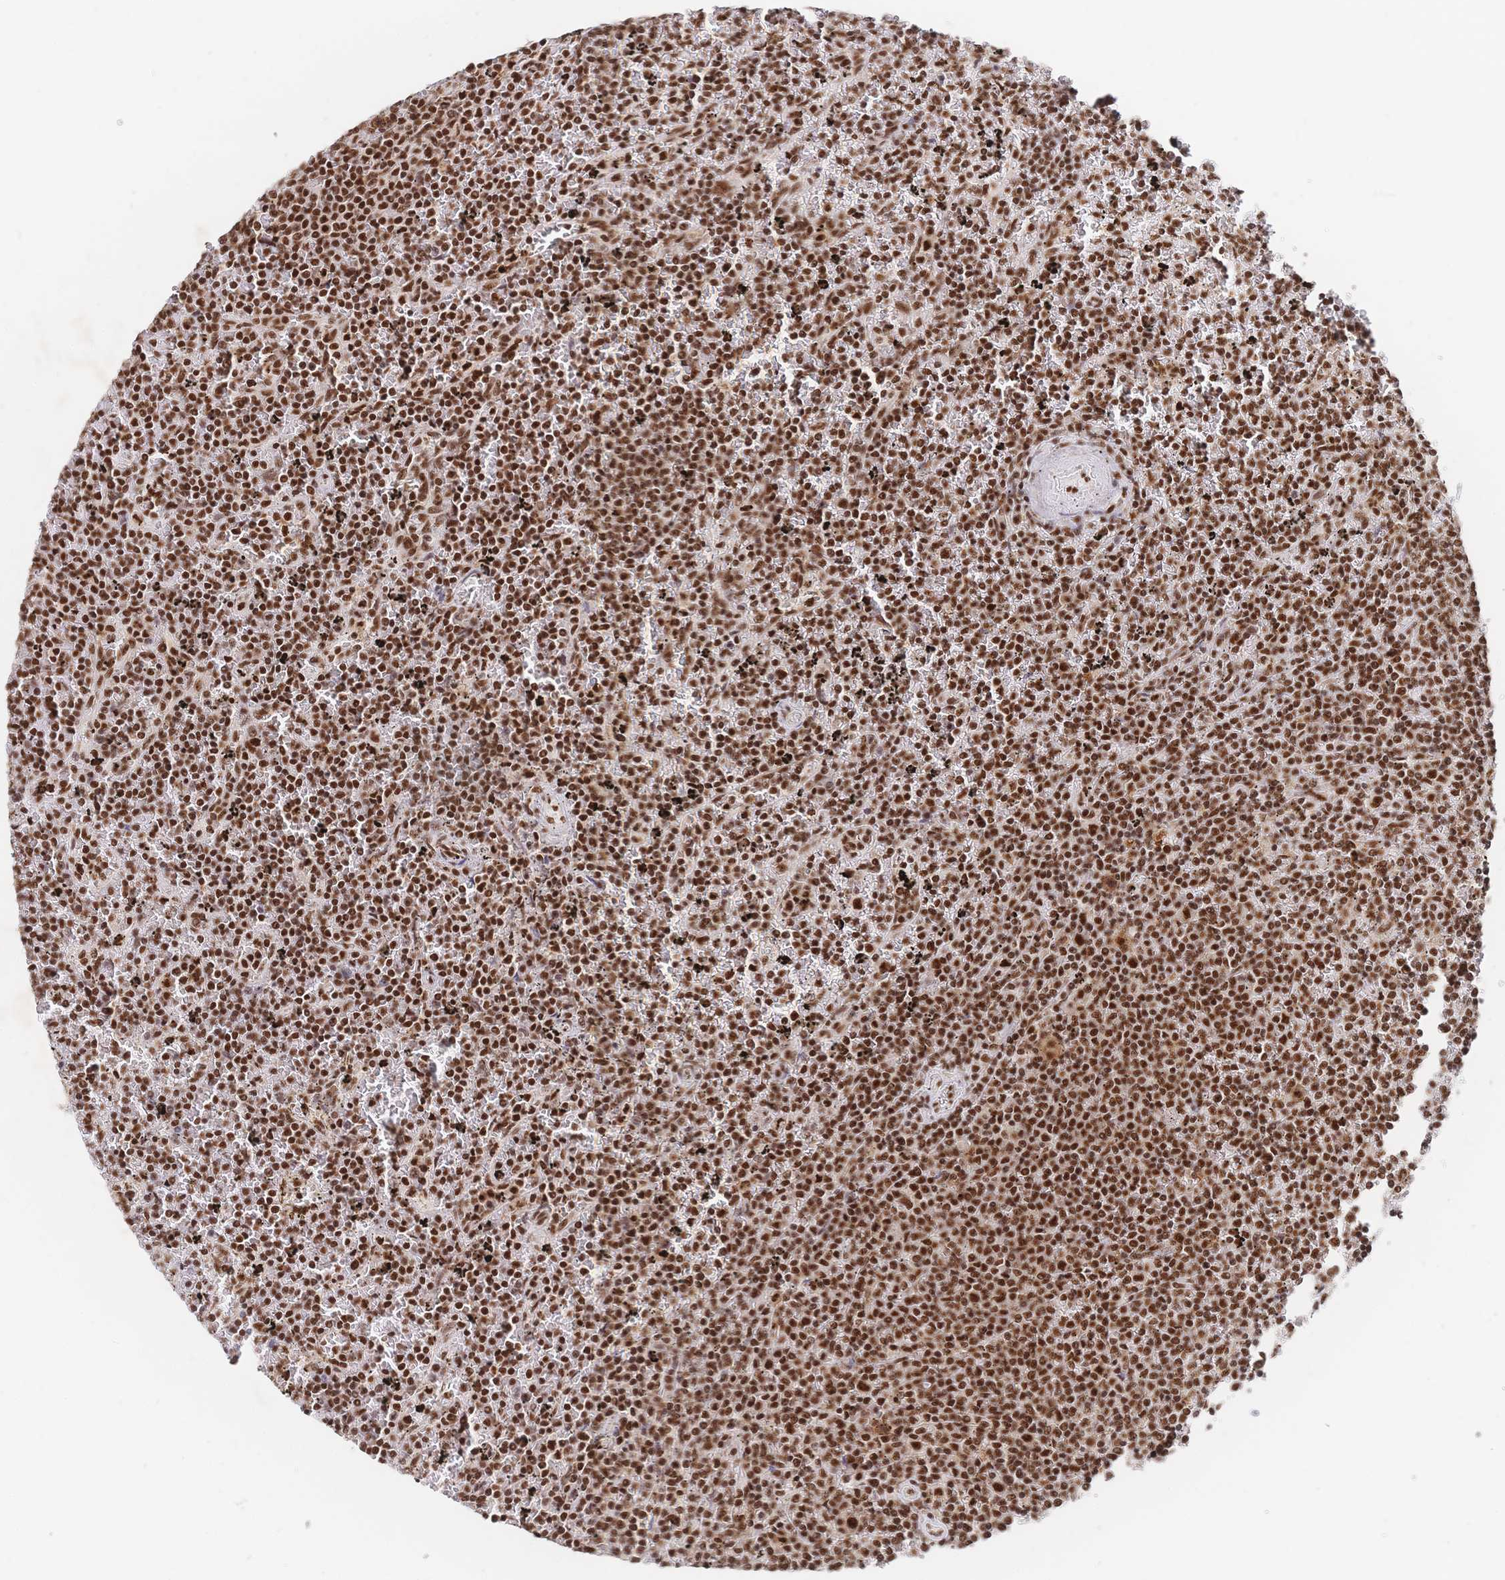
{"staining": {"intensity": "strong", "quantity": ">75%", "location": "nuclear"}, "tissue": "lymphoma", "cell_type": "Tumor cells", "image_type": "cancer", "snomed": [{"axis": "morphology", "description": "Malignant lymphoma, non-Hodgkin's type, Low grade"}, {"axis": "topography", "description": "Spleen"}], "caption": "Immunohistochemistry (IHC) staining of lymphoma, which shows high levels of strong nuclear expression in approximately >75% of tumor cells indicating strong nuclear protein staining. The staining was performed using DAB (3,3'-diaminobenzidine) (brown) for protein detection and nuclei were counterstained in hematoxylin (blue).", "gene": "SRSF1", "patient": {"sex": "female", "age": 77}}